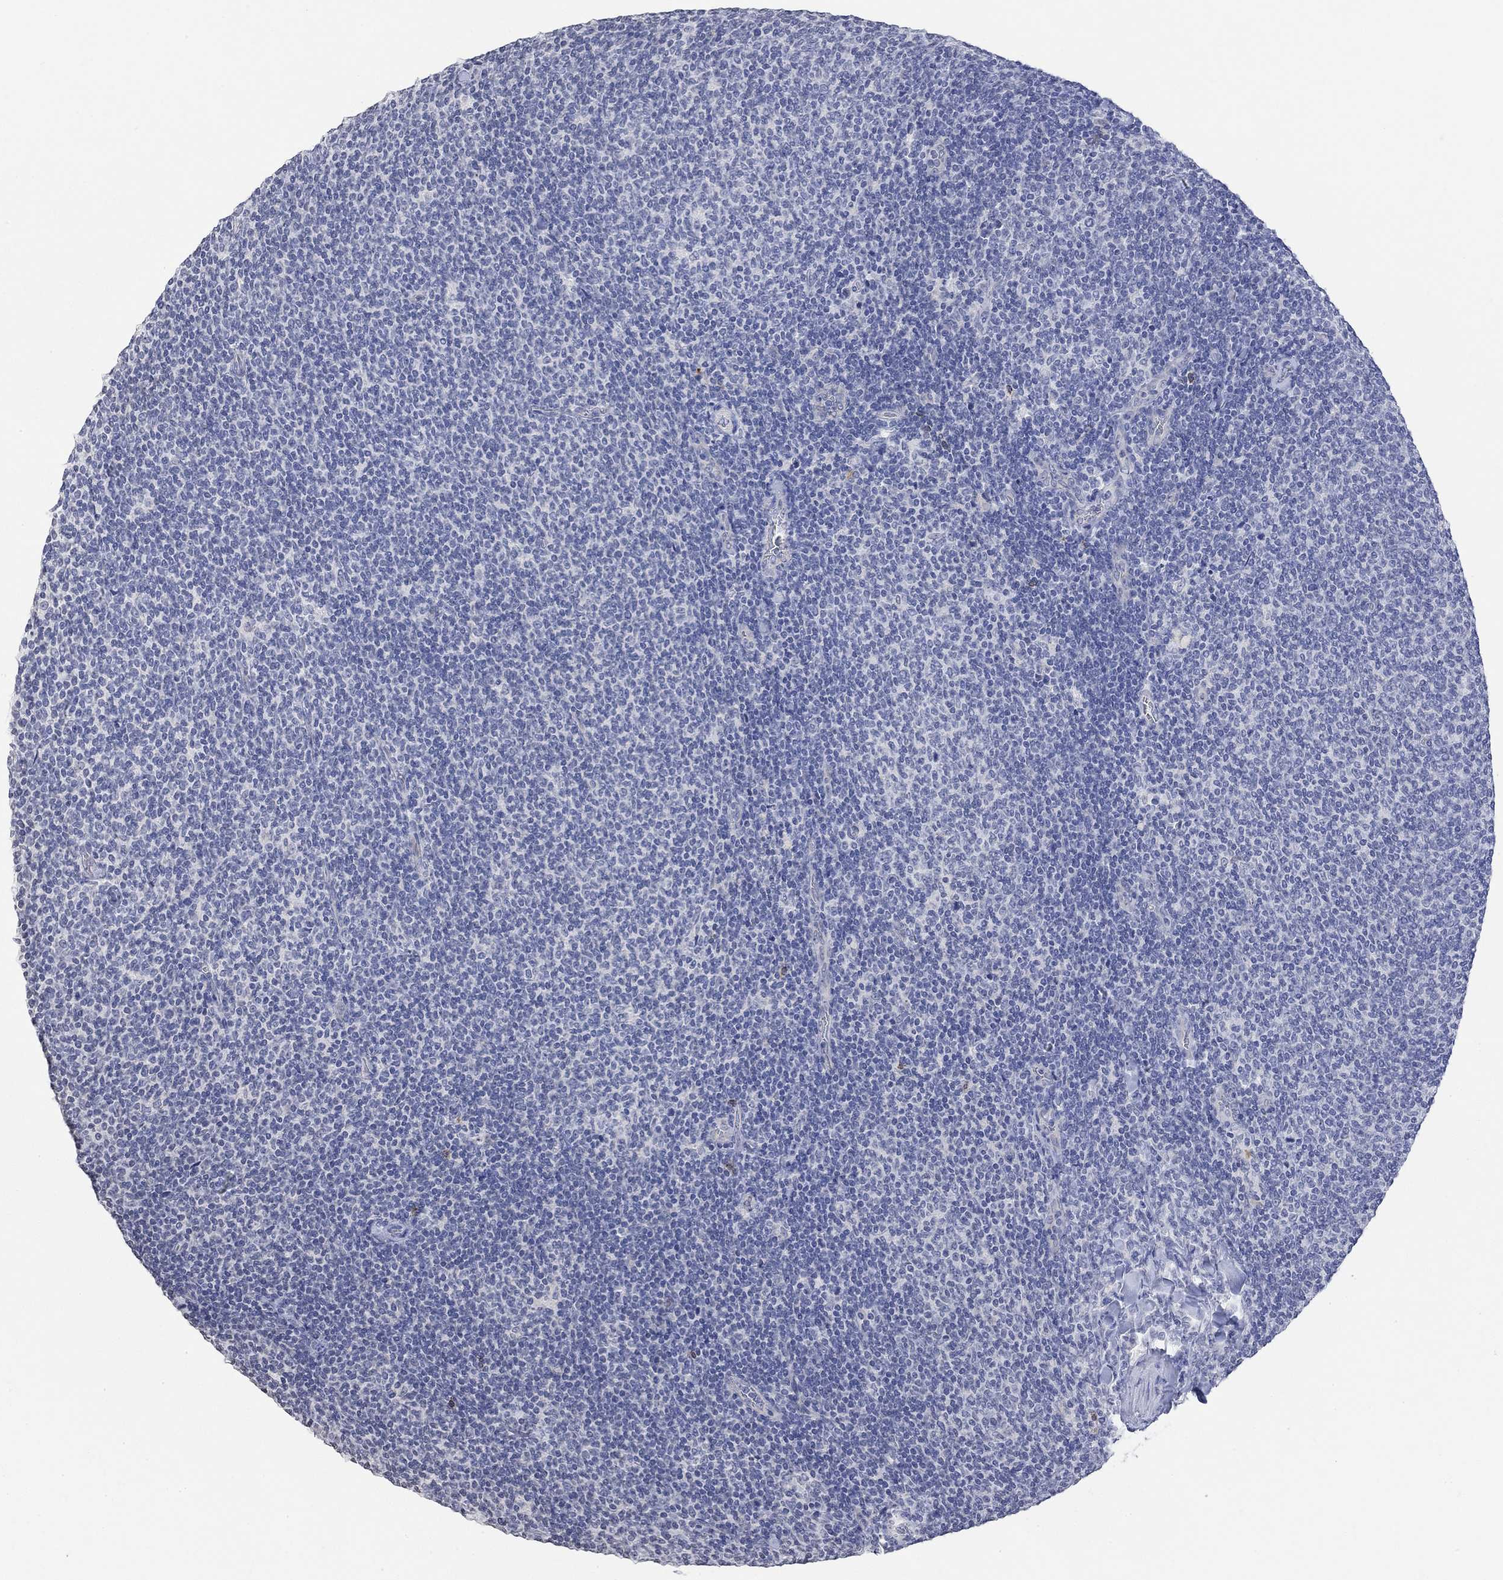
{"staining": {"intensity": "negative", "quantity": "none", "location": "none"}, "tissue": "lymphoma", "cell_type": "Tumor cells", "image_type": "cancer", "snomed": [{"axis": "morphology", "description": "Malignant lymphoma, non-Hodgkin's type, Low grade"}, {"axis": "topography", "description": "Lymph node"}], "caption": "Immunohistochemical staining of lymphoma demonstrates no significant positivity in tumor cells.", "gene": "TMEM255A", "patient": {"sex": "male", "age": 52}}